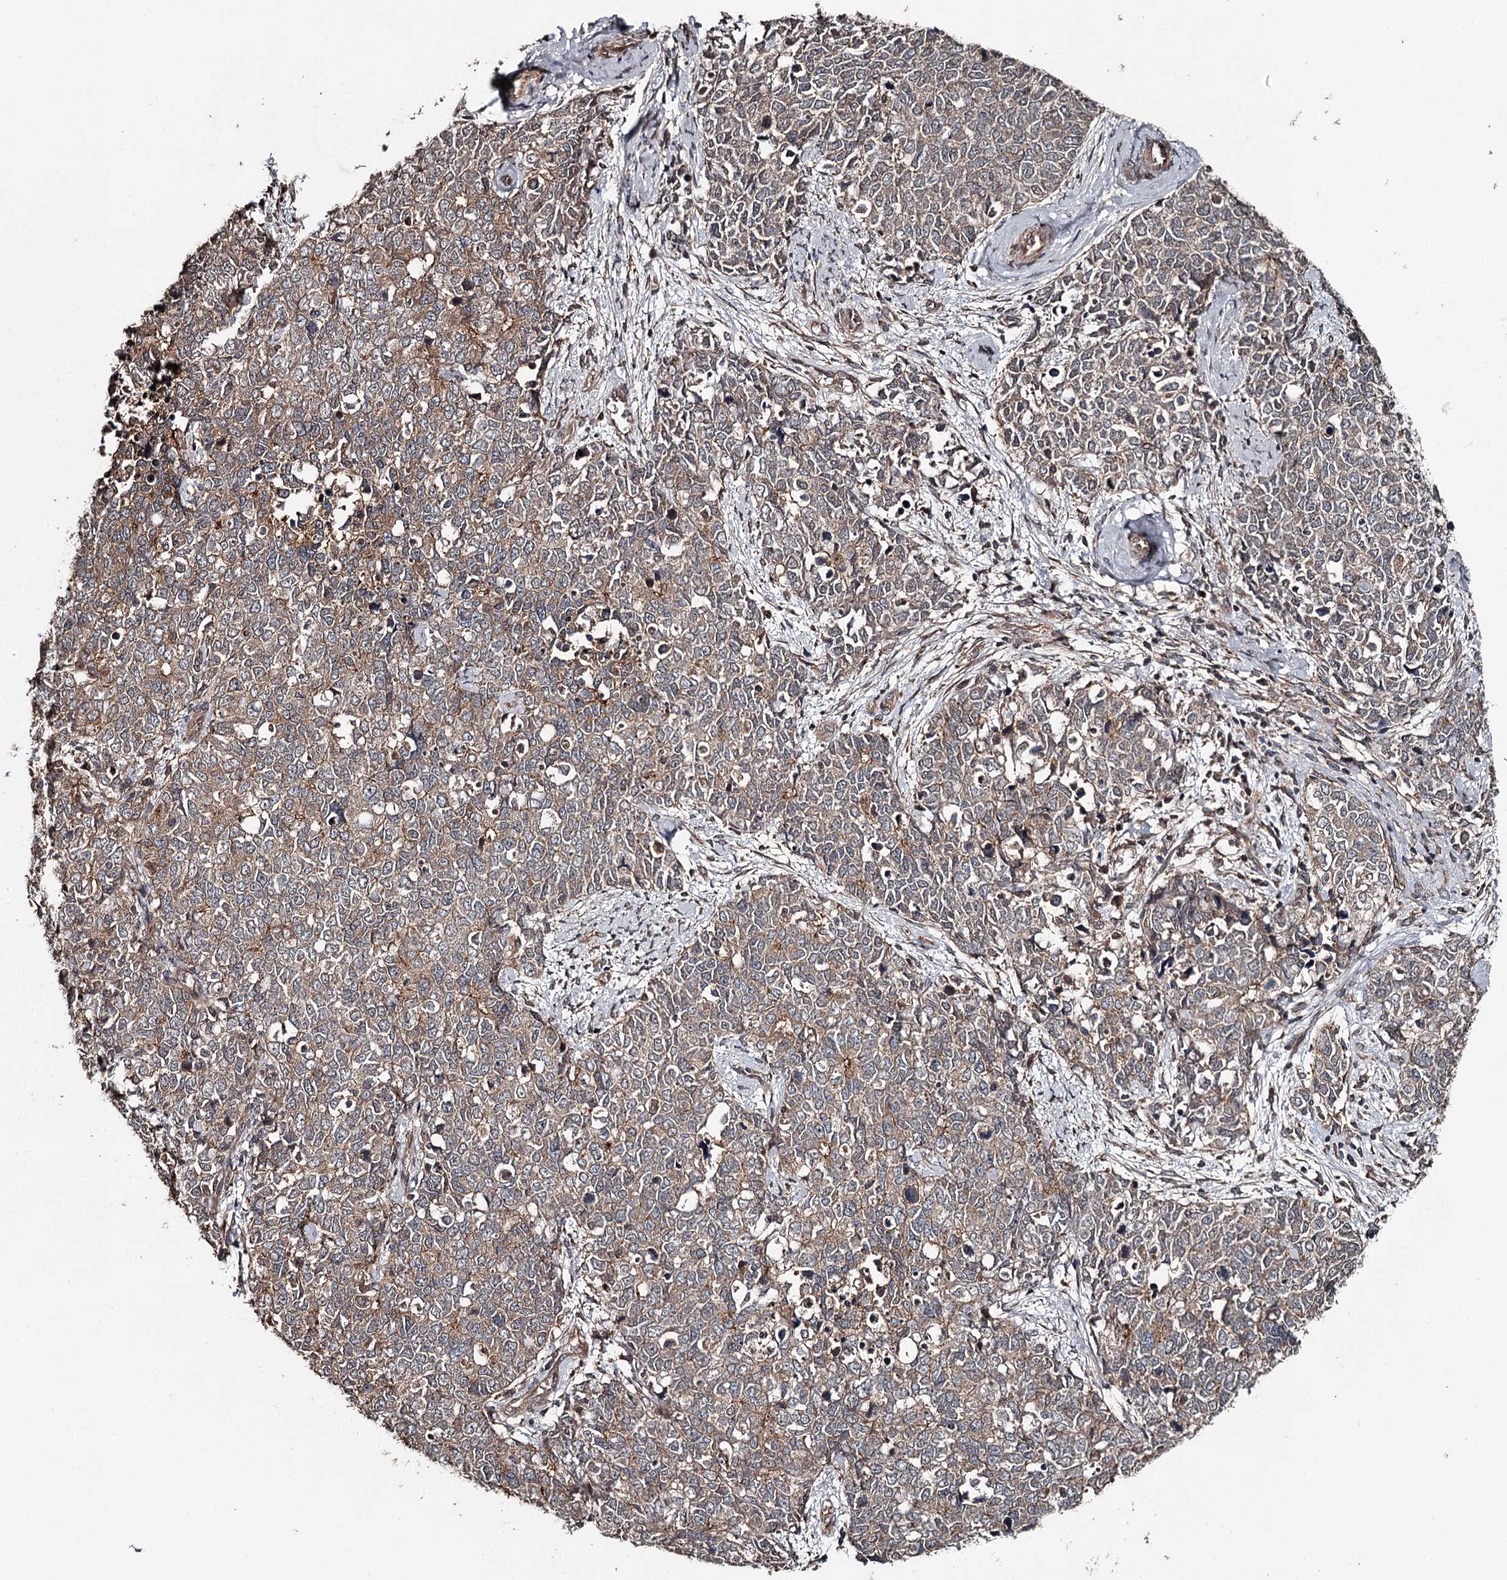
{"staining": {"intensity": "moderate", "quantity": "25%-75%", "location": "cytoplasmic/membranous"}, "tissue": "cervical cancer", "cell_type": "Tumor cells", "image_type": "cancer", "snomed": [{"axis": "morphology", "description": "Squamous cell carcinoma, NOS"}, {"axis": "topography", "description": "Cervix"}], "caption": "Immunohistochemical staining of squamous cell carcinoma (cervical) reveals moderate cytoplasmic/membranous protein staining in approximately 25%-75% of tumor cells.", "gene": "RAB21", "patient": {"sex": "female", "age": 63}}